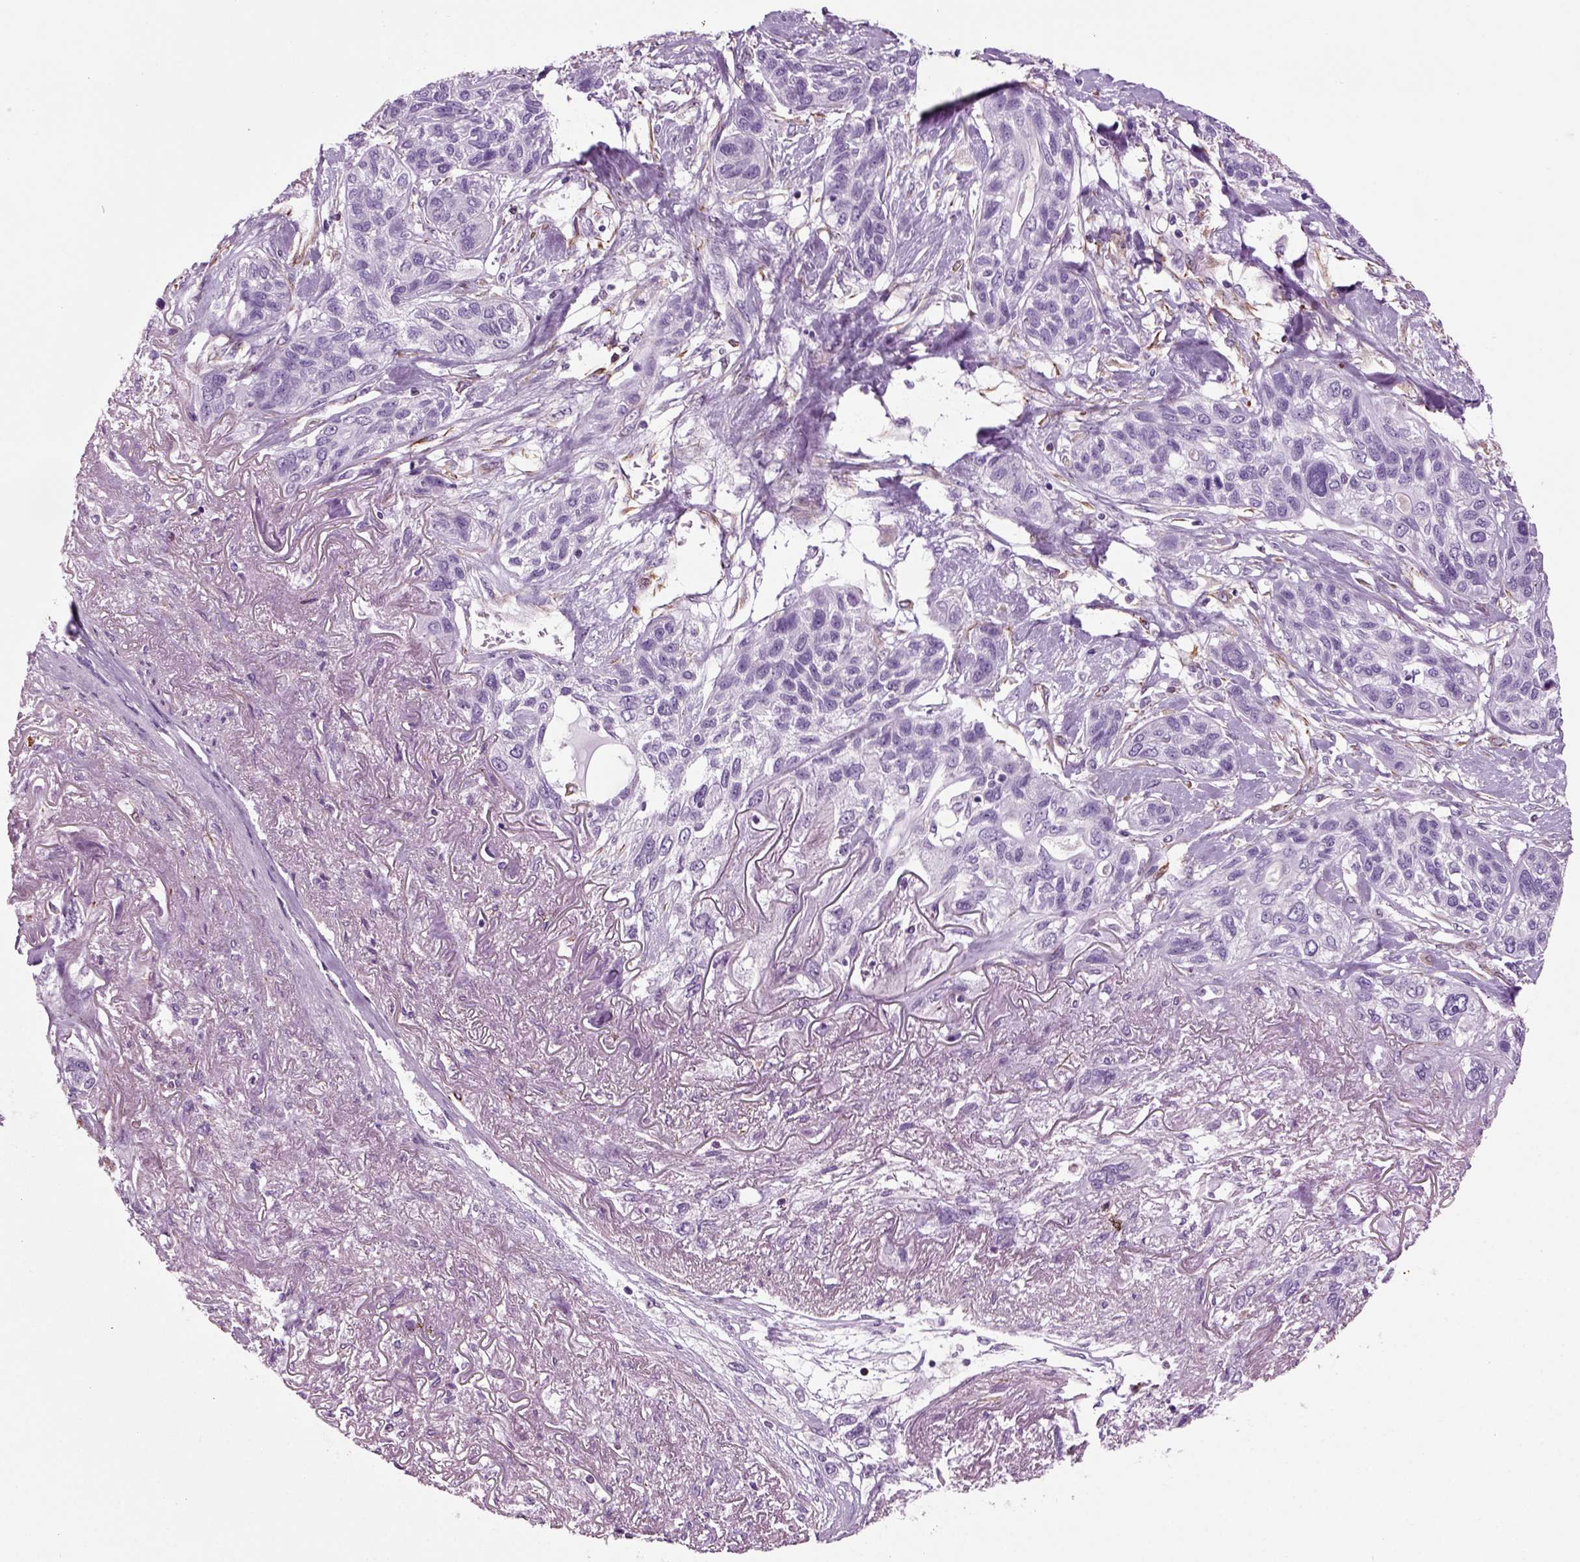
{"staining": {"intensity": "negative", "quantity": "none", "location": "none"}, "tissue": "lung cancer", "cell_type": "Tumor cells", "image_type": "cancer", "snomed": [{"axis": "morphology", "description": "Squamous cell carcinoma, NOS"}, {"axis": "topography", "description": "Lung"}], "caption": "Immunohistochemistry (IHC) image of lung cancer stained for a protein (brown), which shows no staining in tumor cells.", "gene": "ACER3", "patient": {"sex": "female", "age": 70}}